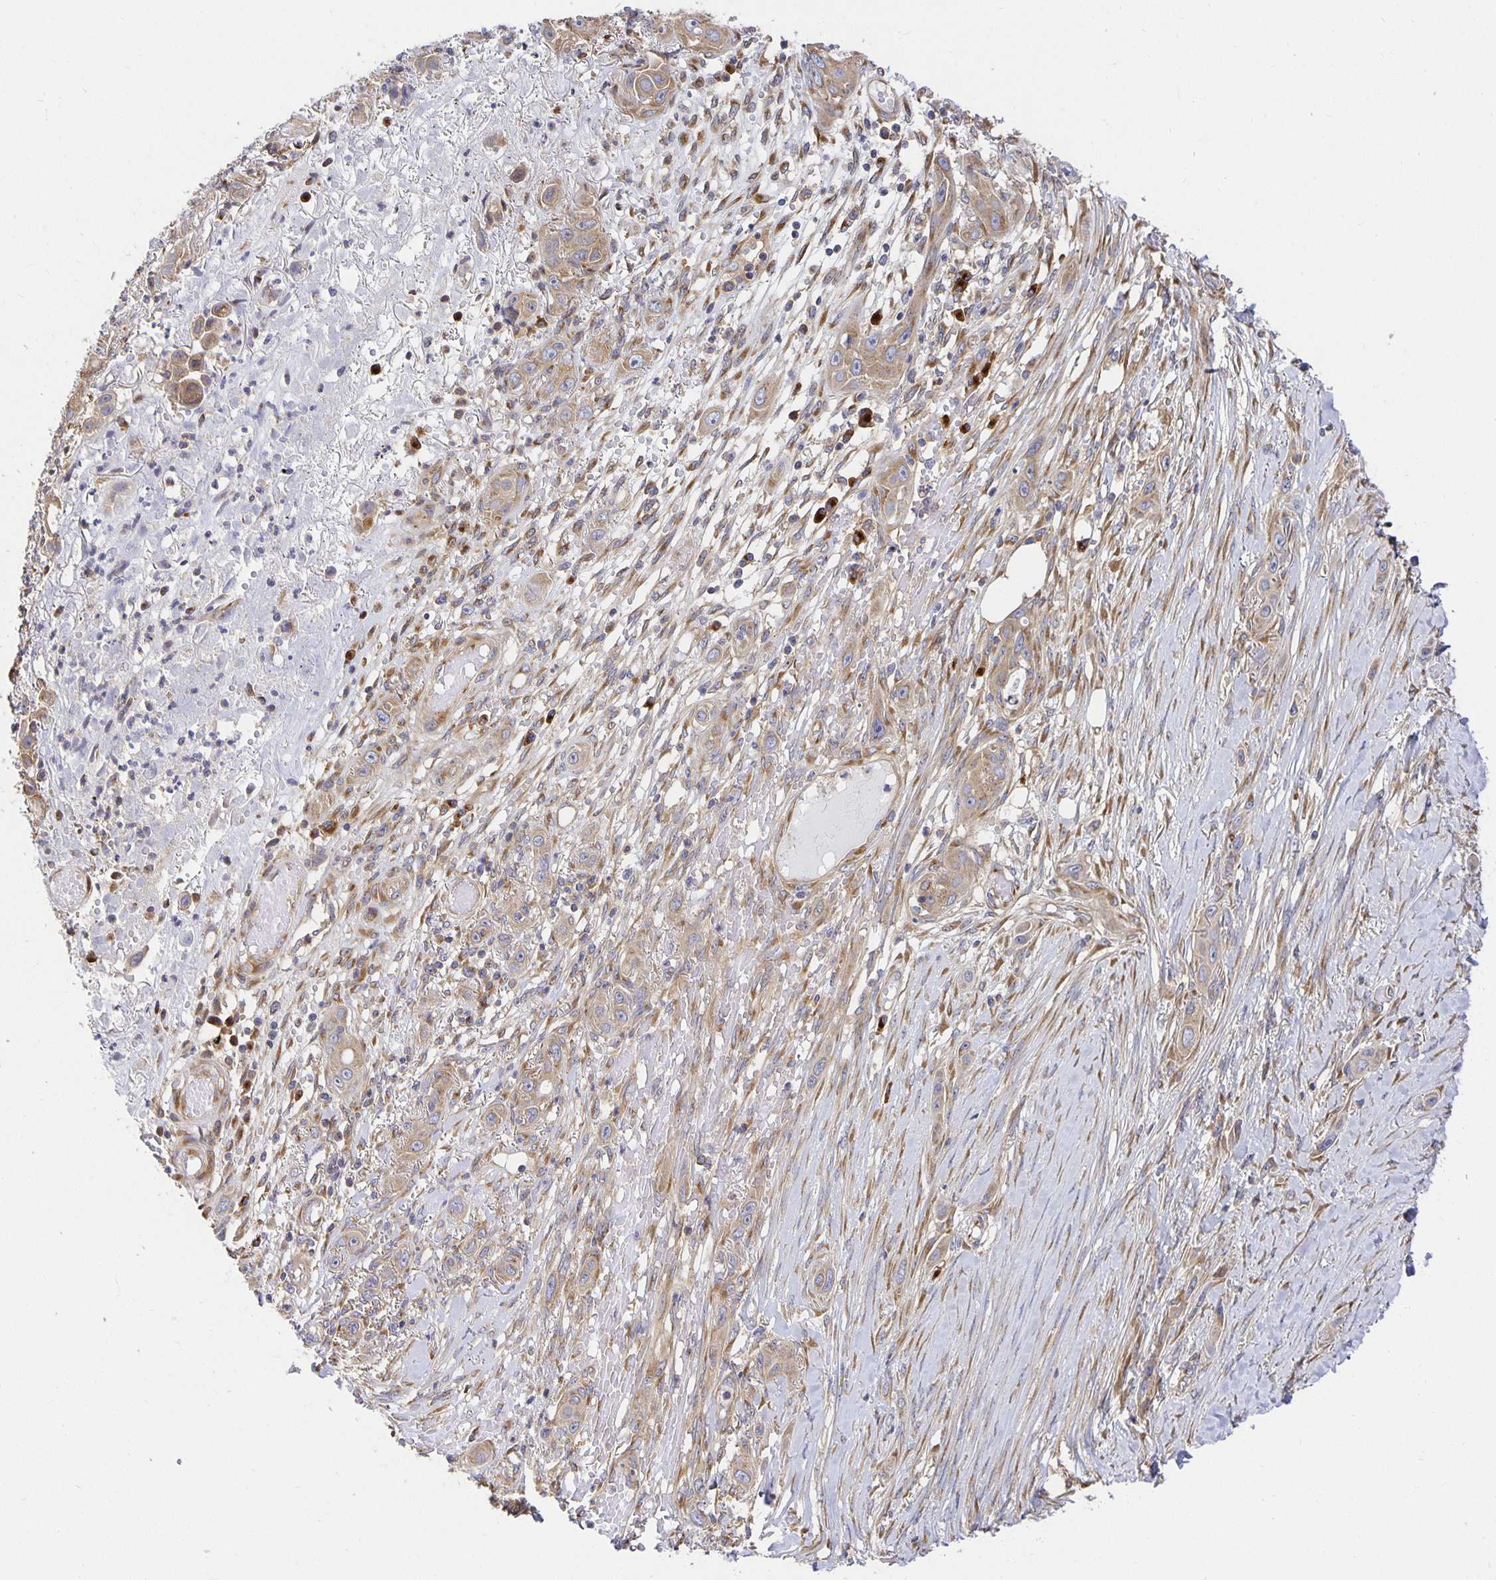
{"staining": {"intensity": "weak", "quantity": "25%-75%", "location": "cytoplasmic/membranous"}, "tissue": "skin cancer", "cell_type": "Tumor cells", "image_type": "cancer", "snomed": [{"axis": "morphology", "description": "Squamous cell carcinoma, NOS"}, {"axis": "topography", "description": "Skin"}], "caption": "Immunohistochemical staining of human squamous cell carcinoma (skin) displays low levels of weak cytoplasmic/membranous positivity in approximately 25%-75% of tumor cells.", "gene": "USO1", "patient": {"sex": "female", "age": 69}}